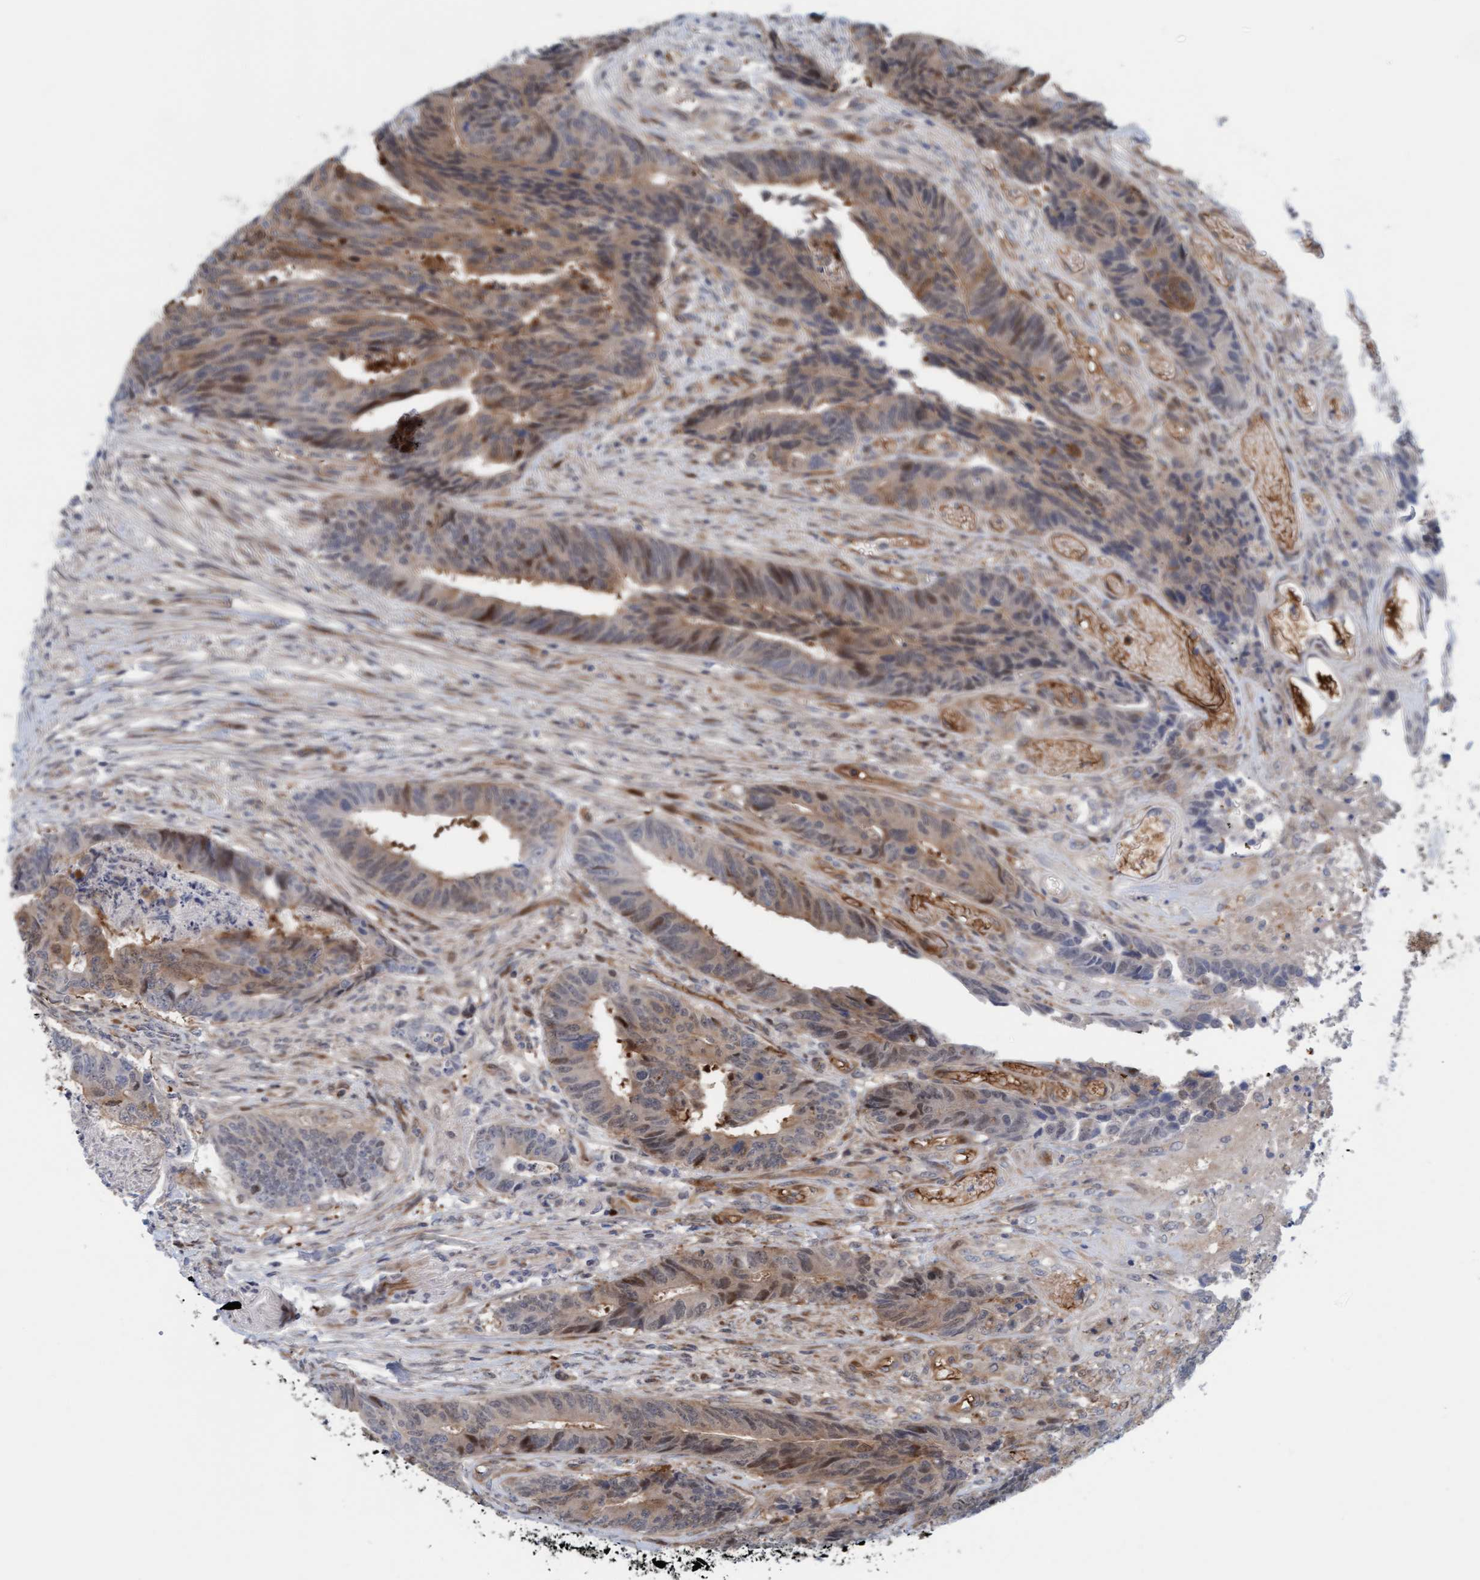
{"staining": {"intensity": "moderate", "quantity": "<25%", "location": "cytoplasmic/membranous,nuclear"}, "tissue": "colorectal cancer", "cell_type": "Tumor cells", "image_type": "cancer", "snomed": [{"axis": "morphology", "description": "Adenocarcinoma, NOS"}, {"axis": "topography", "description": "Rectum"}], "caption": "A low amount of moderate cytoplasmic/membranous and nuclear expression is appreciated in about <25% of tumor cells in colorectal cancer tissue.", "gene": "EIF4EBP1", "patient": {"sex": "male", "age": 84}}